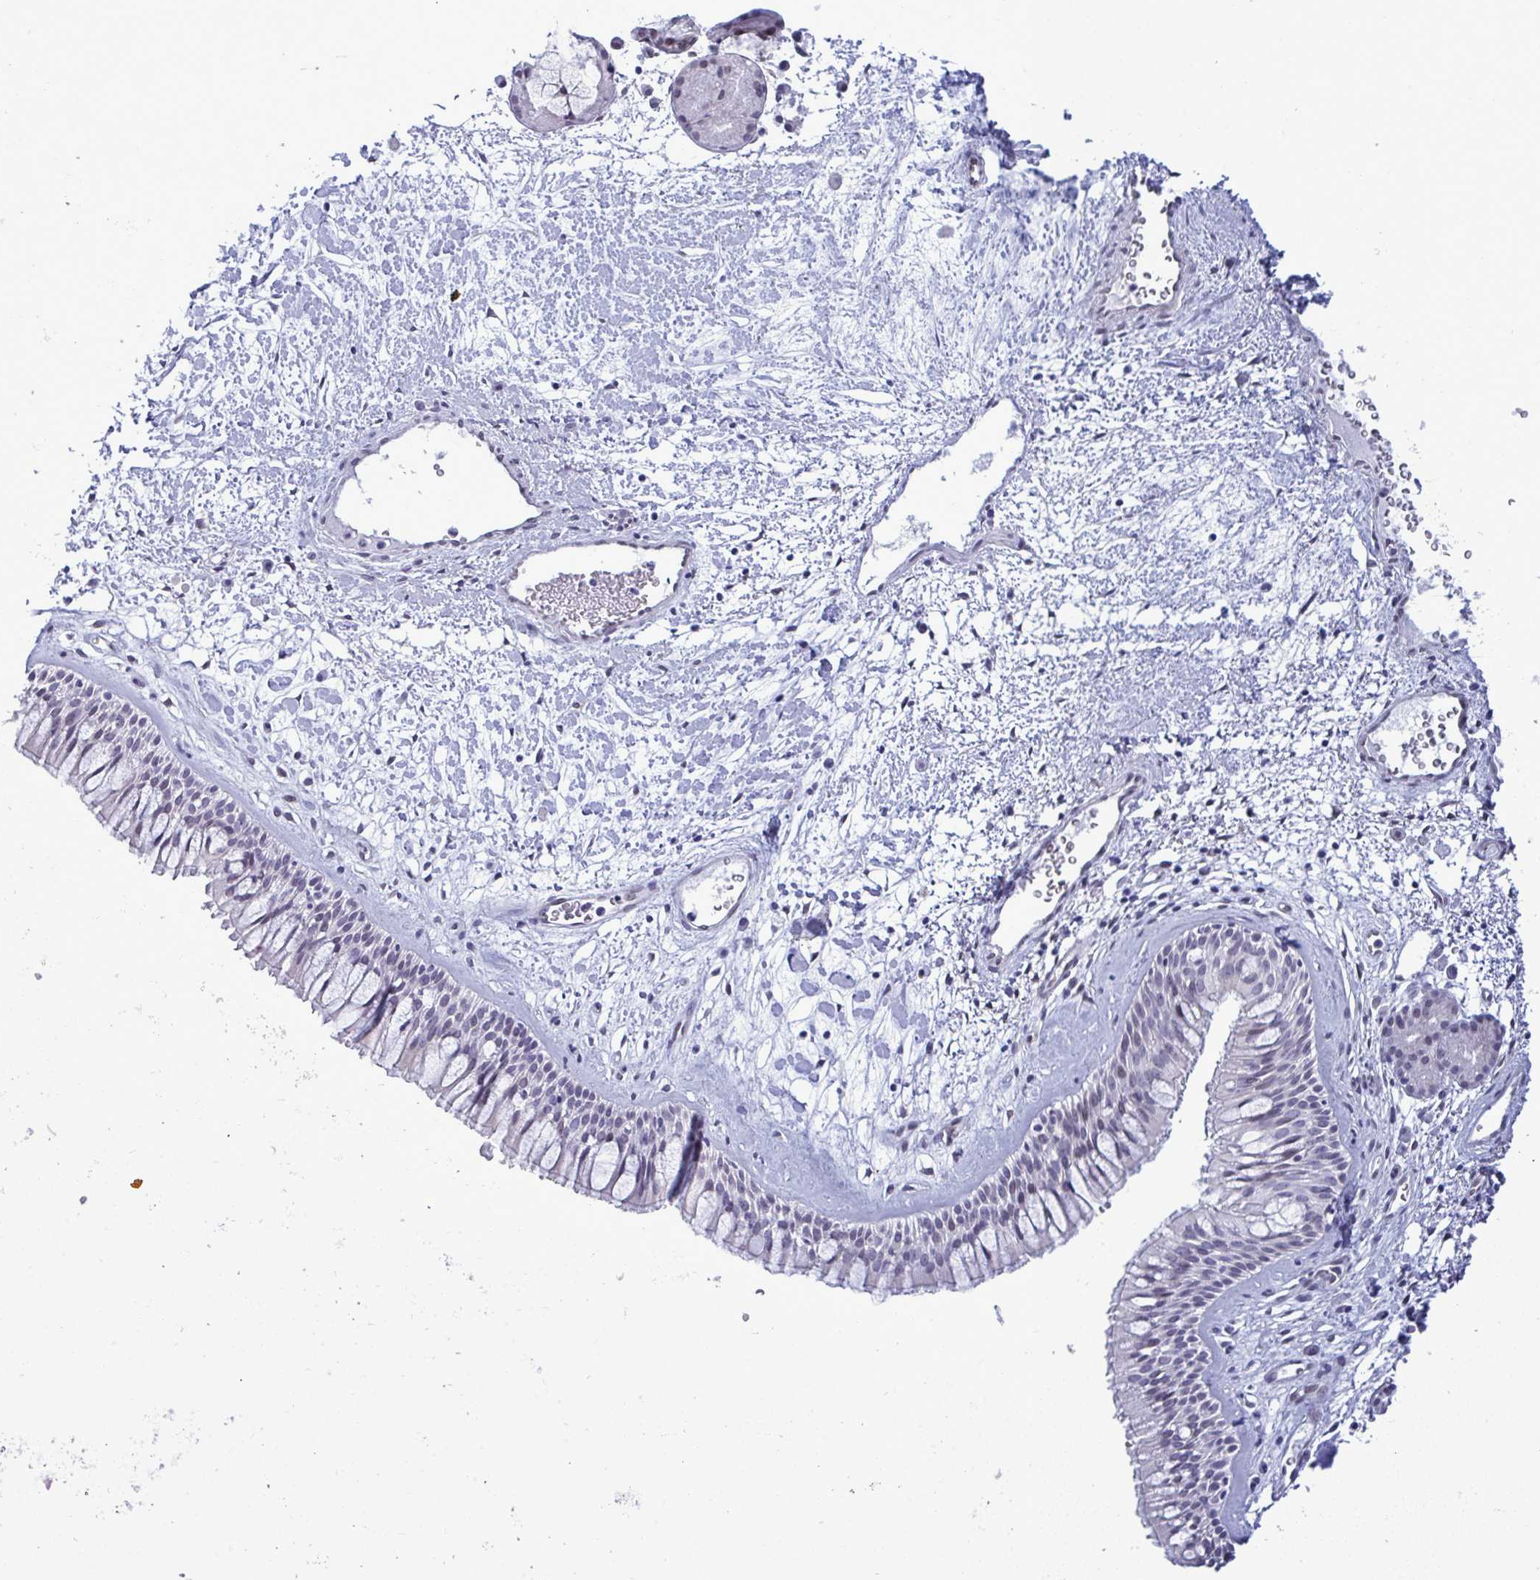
{"staining": {"intensity": "negative", "quantity": "none", "location": "none"}, "tissue": "nasopharynx", "cell_type": "Respiratory epithelial cells", "image_type": "normal", "snomed": [{"axis": "morphology", "description": "Normal tissue, NOS"}, {"axis": "topography", "description": "Nasopharynx"}], "caption": "DAB immunohistochemical staining of benign nasopharynx demonstrates no significant staining in respiratory epithelial cells. The staining is performed using DAB (3,3'-diaminobenzidine) brown chromogen with nuclei counter-stained in using hematoxylin.", "gene": "MFSD4A", "patient": {"sex": "male", "age": 65}}